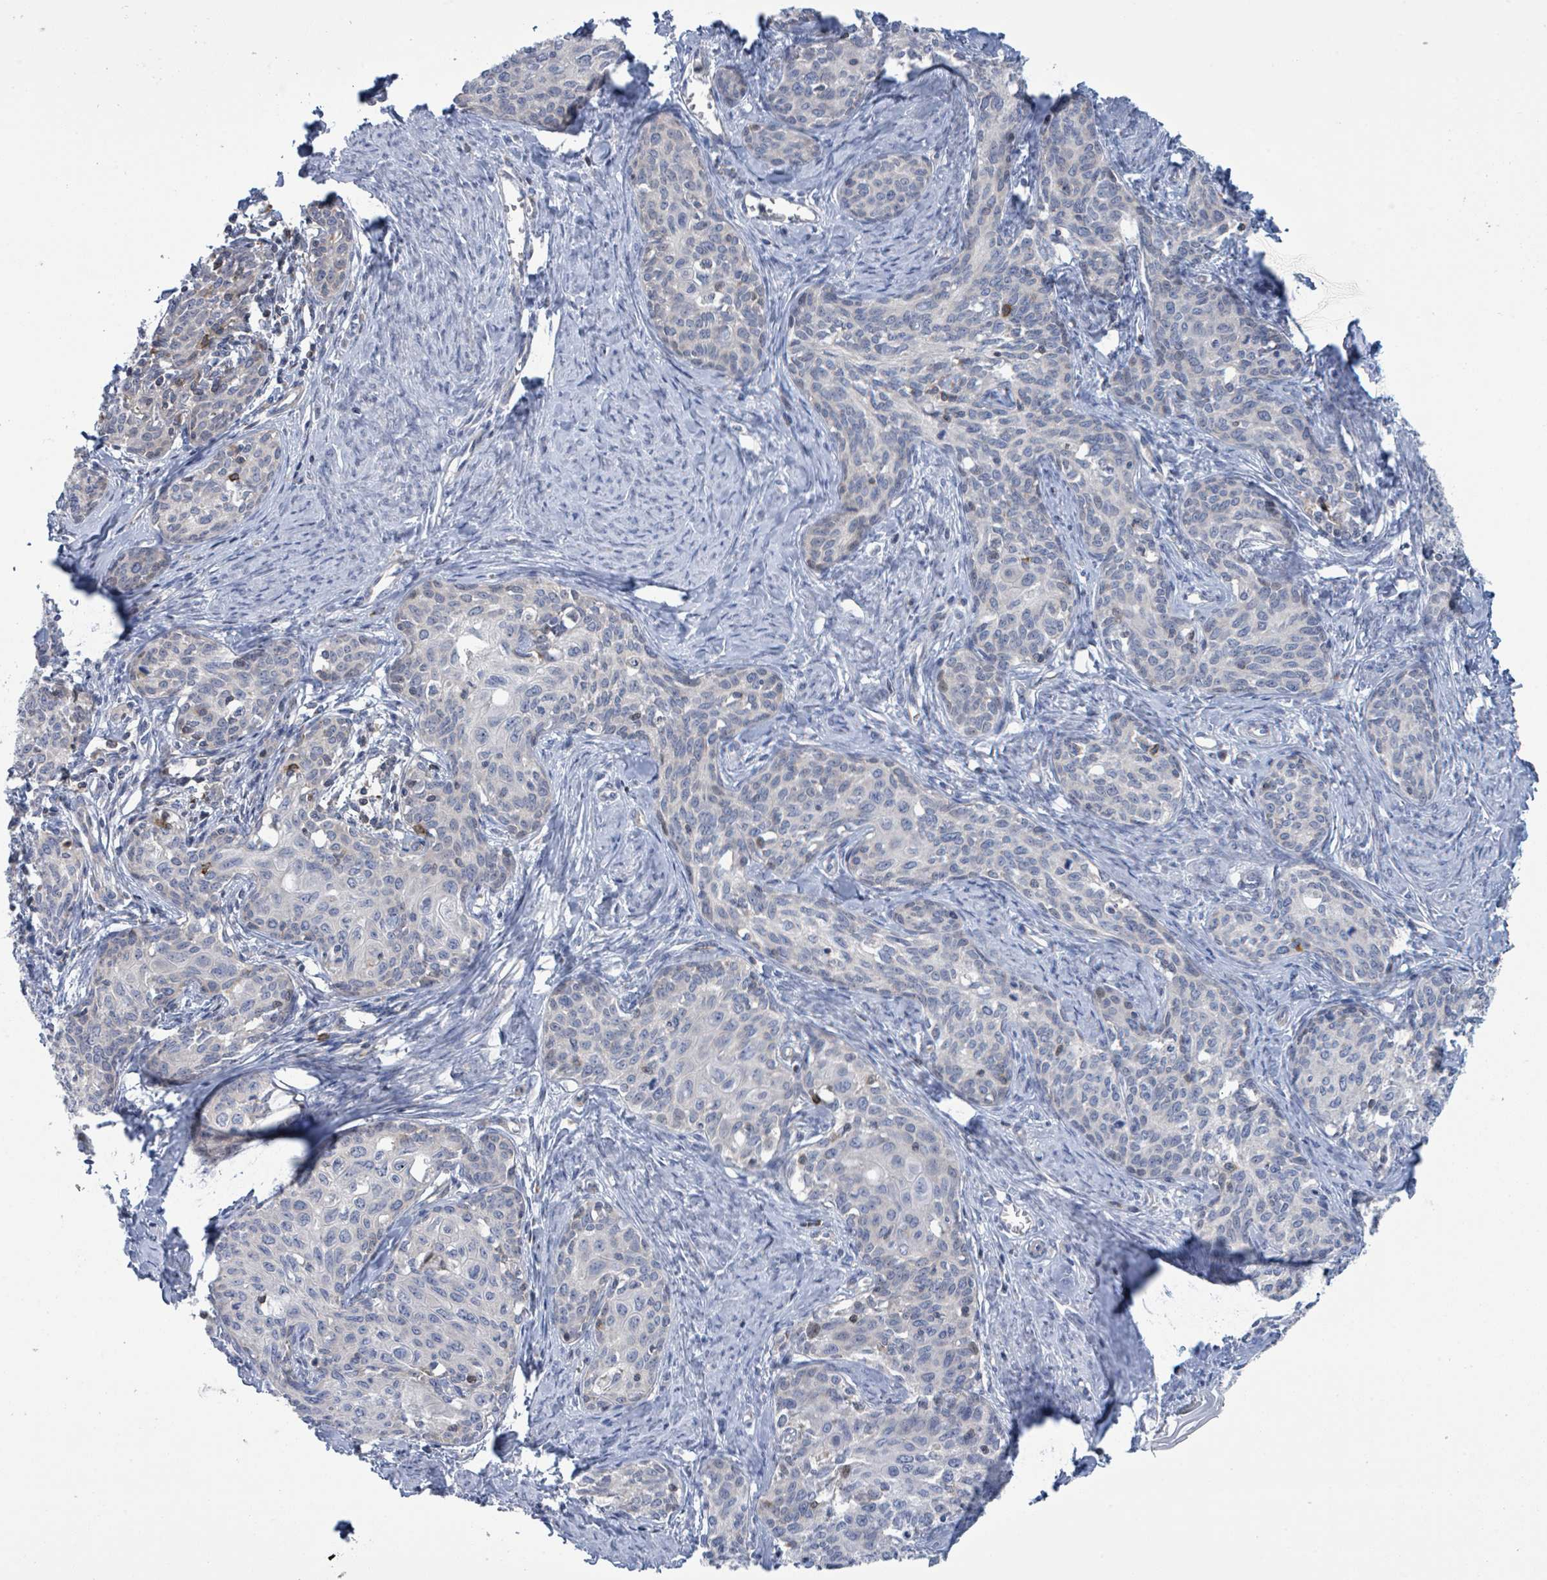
{"staining": {"intensity": "negative", "quantity": "none", "location": "none"}, "tissue": "cervical cancer", "cell_type": "Tumor cells", "image_type": "cancer", "snomed": [{"axis": "morphology", "description": "Squamous cell carcinoma, NOS"}, {"axis": "morphology", "description": "Adenocarcinoma, NOS"}, {"axis": "topography", "description": "Cervix"}], "caption": "Tumor cells are negative for protein expression in human cervical cancer (adenocarcinoma). Brightfield microscopy of immunohistochemistry (IHC) stained with DAB (3,3'-diaminobenzidine) (brown) and hematoxylin (blue), captured at high magnification.", "gene": "DGKZ", "patient": {"sex": "female", "age": 52}}